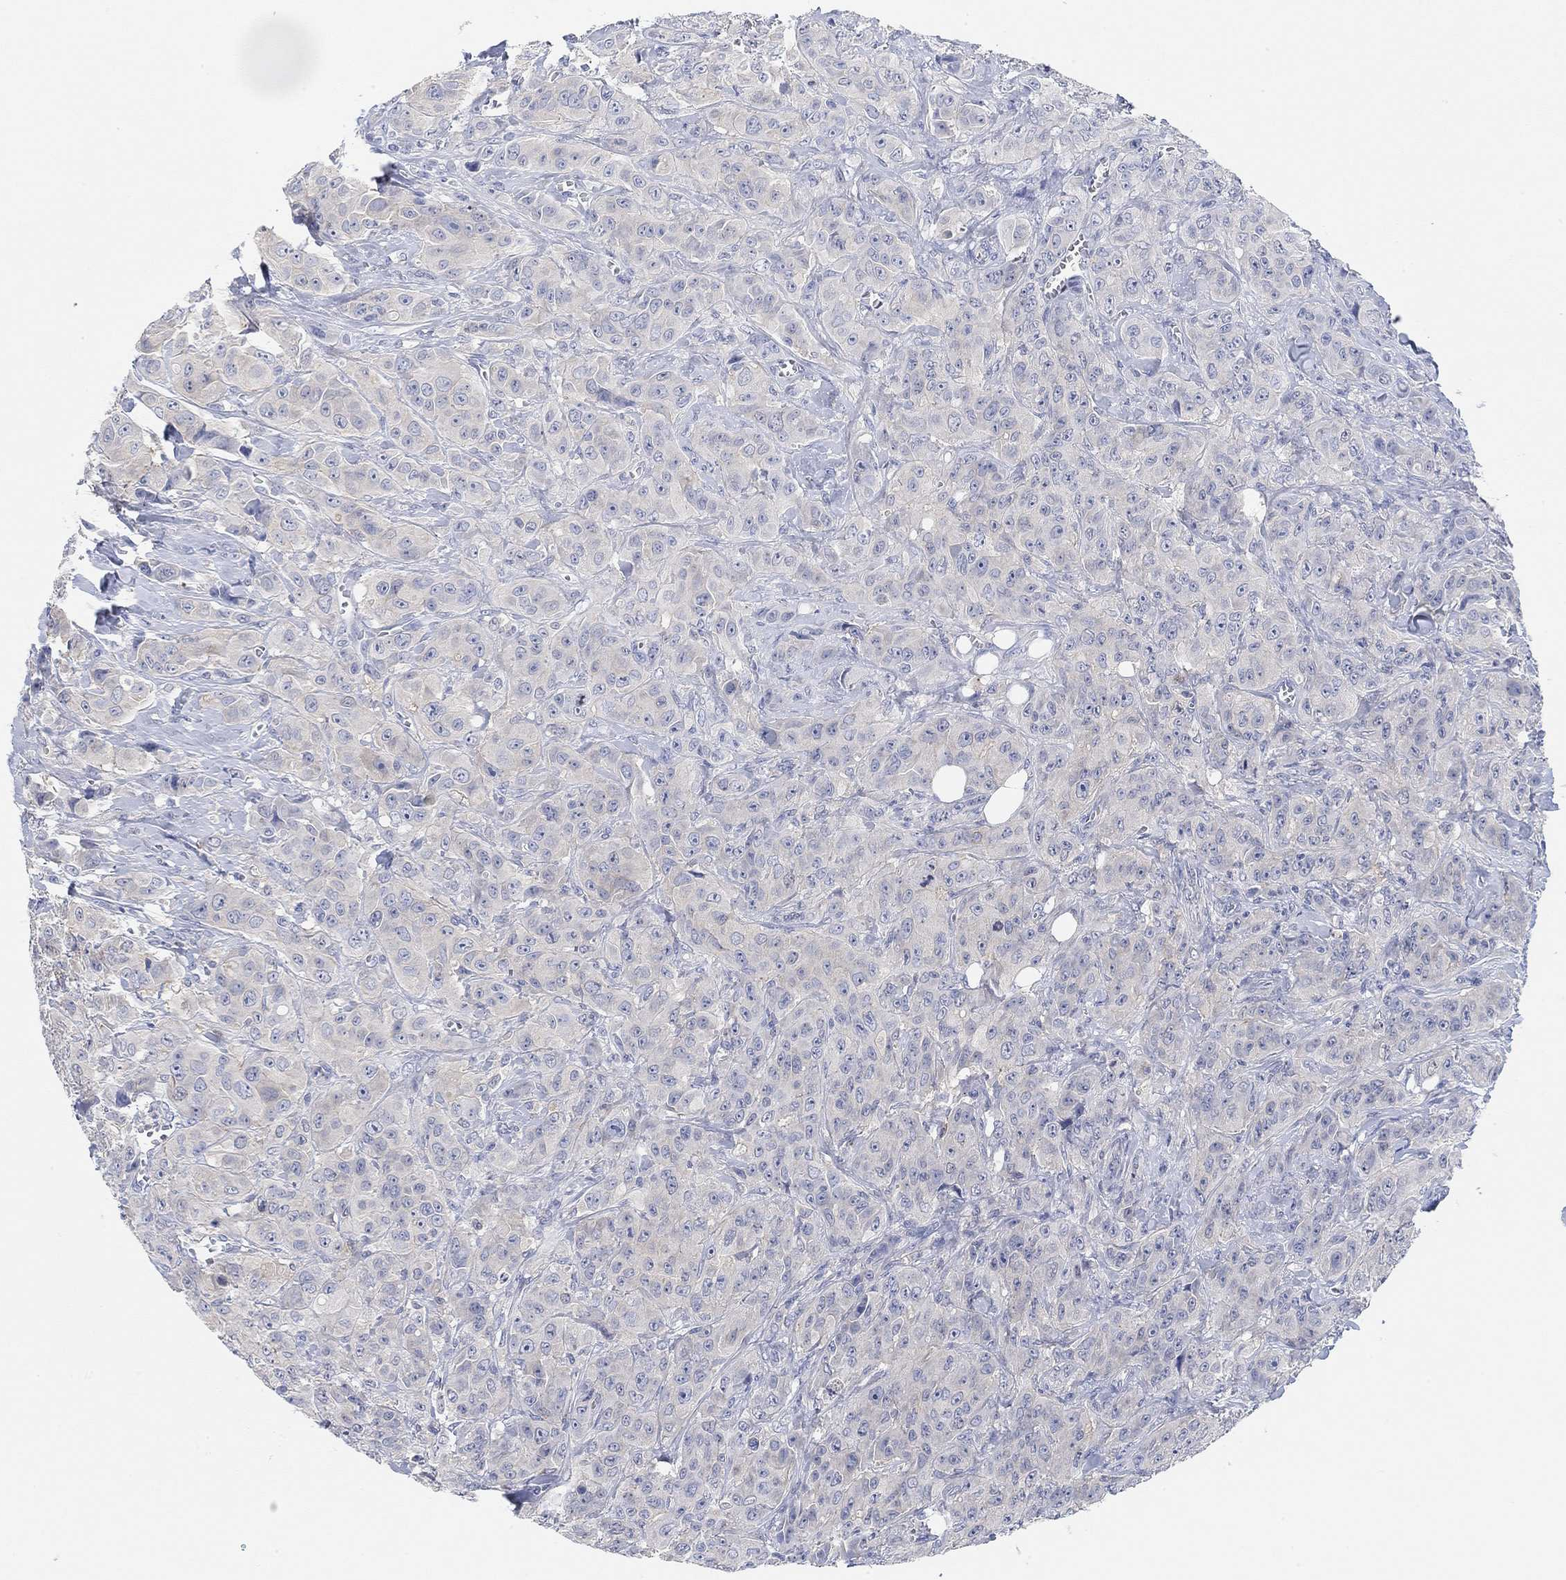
{"staining": {"intensity": "negative", "quantity": "none", "location": "none"}, "tissue": "breast cancer", "cell_type": "Tumor cells", "image_type": "cancer", "snomed": [{"axis": "morphology", "description": "Duct carcinoma"}, {"axis": "topography", "description": "Breast"}], "caption": "High magnification brightfield microscopy of breast cancer (invasive ductal carcinoma) stained with DAB (3,3'-diaminobenzidine) (brown) and counterstained with hematoxylin (blue): tumor cells show no significant expression.", "gene": "RGS1", "patient": {"sex": "female", "age": 43}}